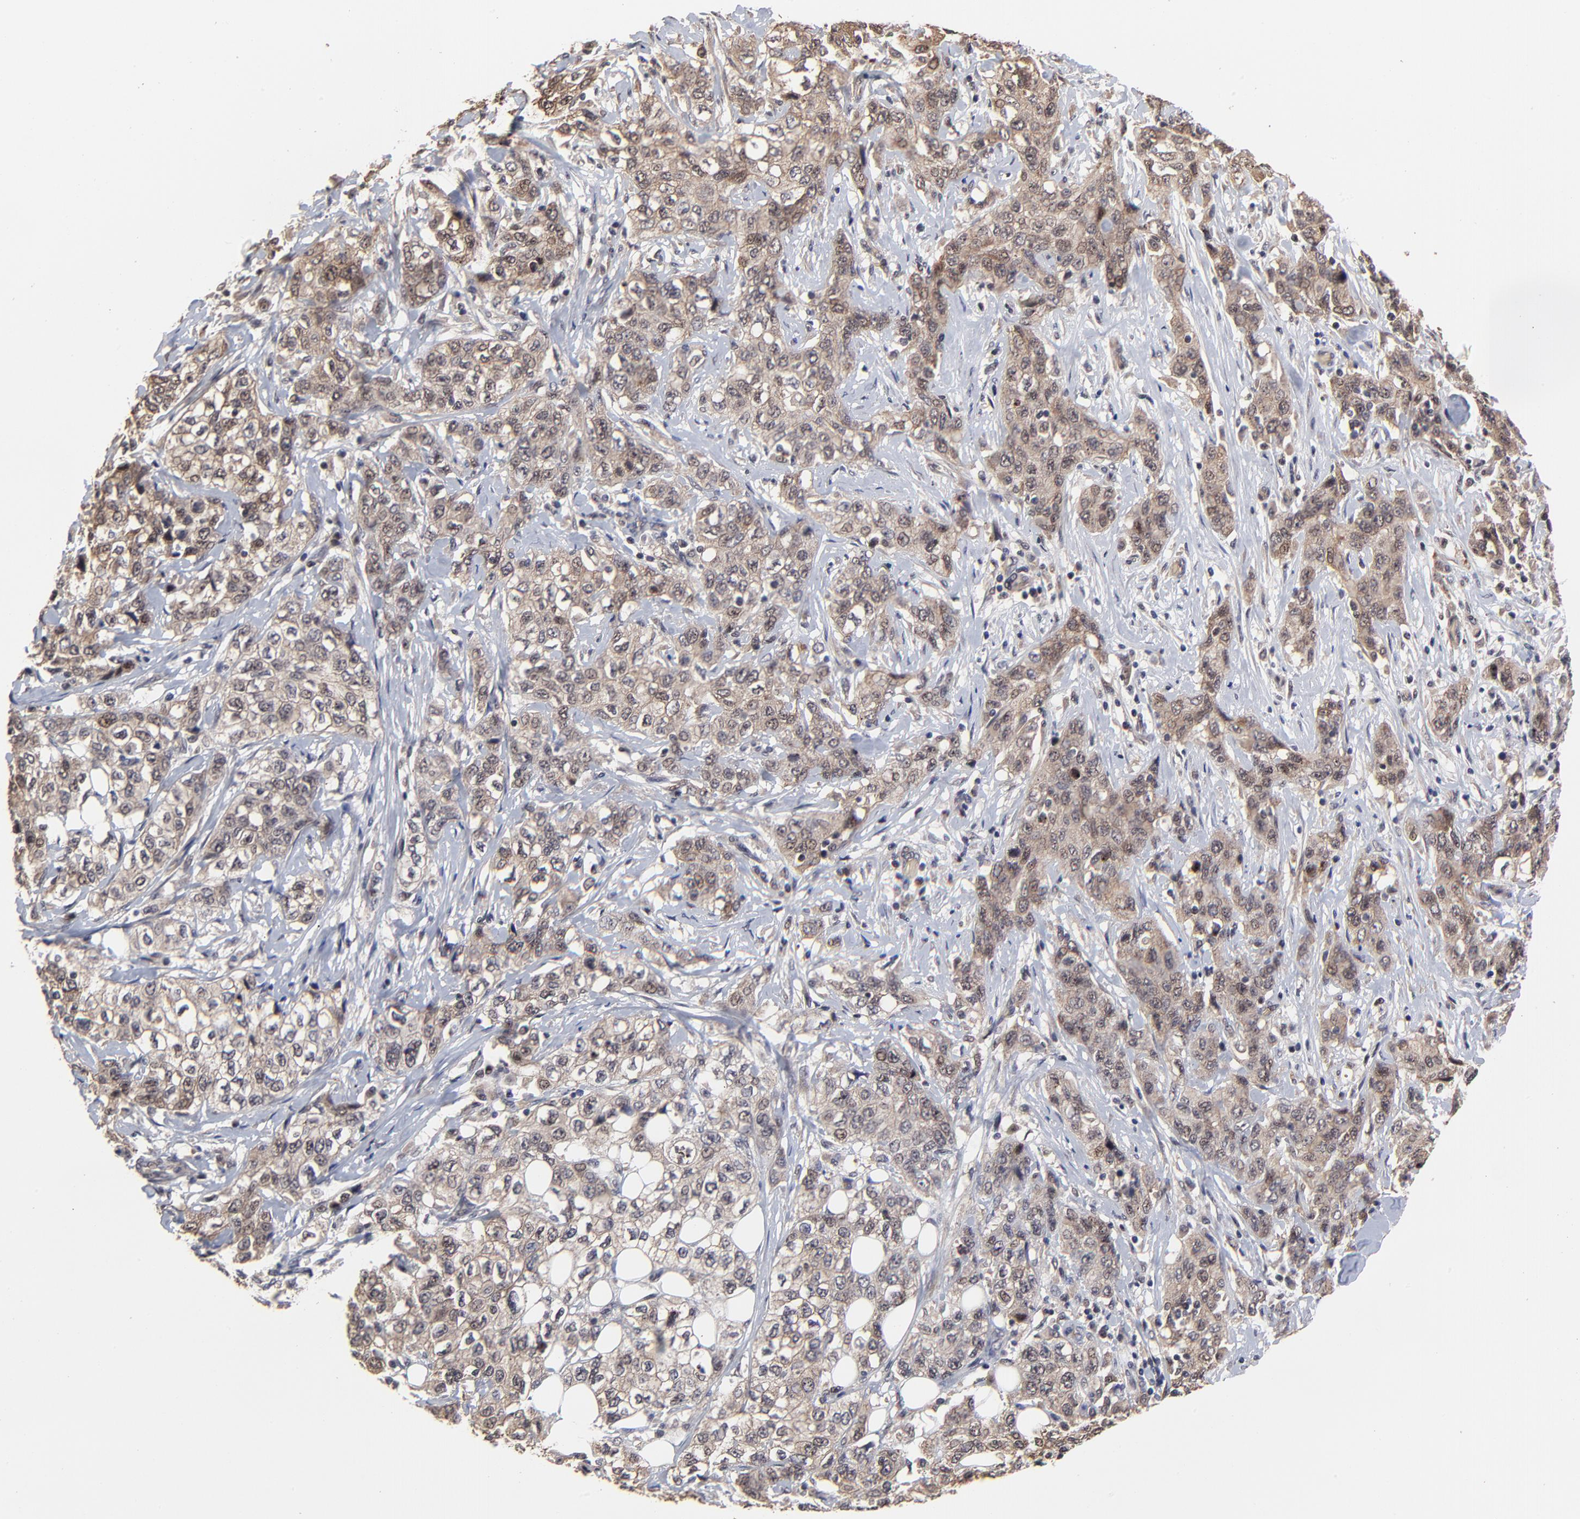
{"staining": {"intensity": "moderate", "quantity": ">75%", "location": "cytoplasmic/membranous,nuclear"}, "tissue": "stomach cancer", "cell_type": "Tumor cells", "image_type": "cancer", "snomed": [{"axis": "morphology", "description": "Adenocarcinoma, NOS"}, {"axis": "topography", "description": "Stomach"}], "caption": "The micrograph shows staining of stomach adenocarcinoma, revealing moderate cytoplasmic/membranous and nuclear protein positivity (brown color) within tumor cells.", "gene": "FRMD8", "patient": {"sex": "male", "age": 48}}